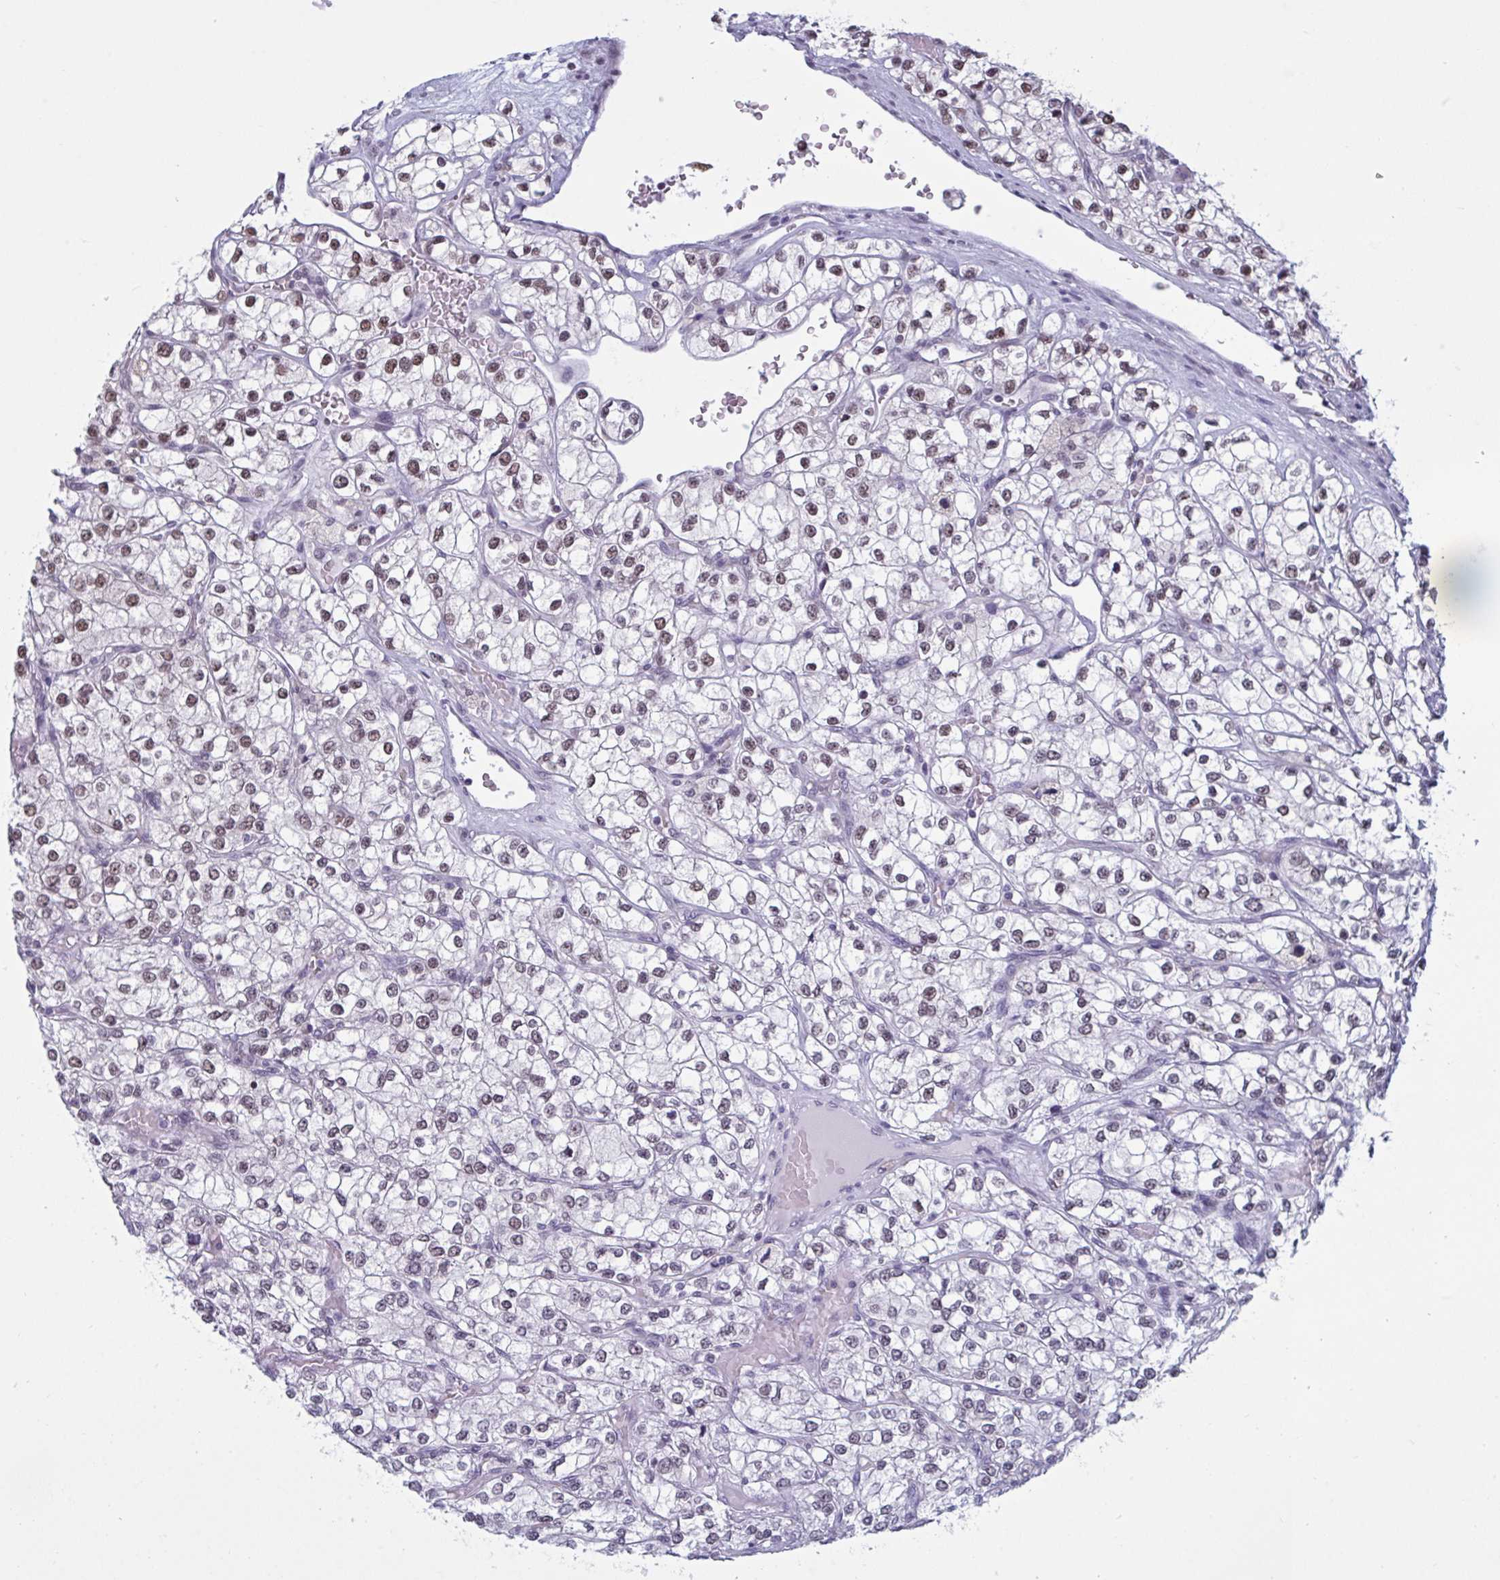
{"staining": {"intensity": "moderate", "quantity": "25%-75%", "location": "nuclear"}, "tissue": "renal cancer", "cell_type": "Tumor cells", "image_type": "cancer", "snomed": [{"axis": "morphology", "description": "Adenocarcinoma, NOS"}, {"axis": "topography", "description": "Kidney"}], "caption": "This is an image of immunohistochemistry staining of renal cancer, which shows moderate positivity in the nuclear of tumor cells.", "gene": "TGM6", "patient": {"sex": "male", "age": 80}}